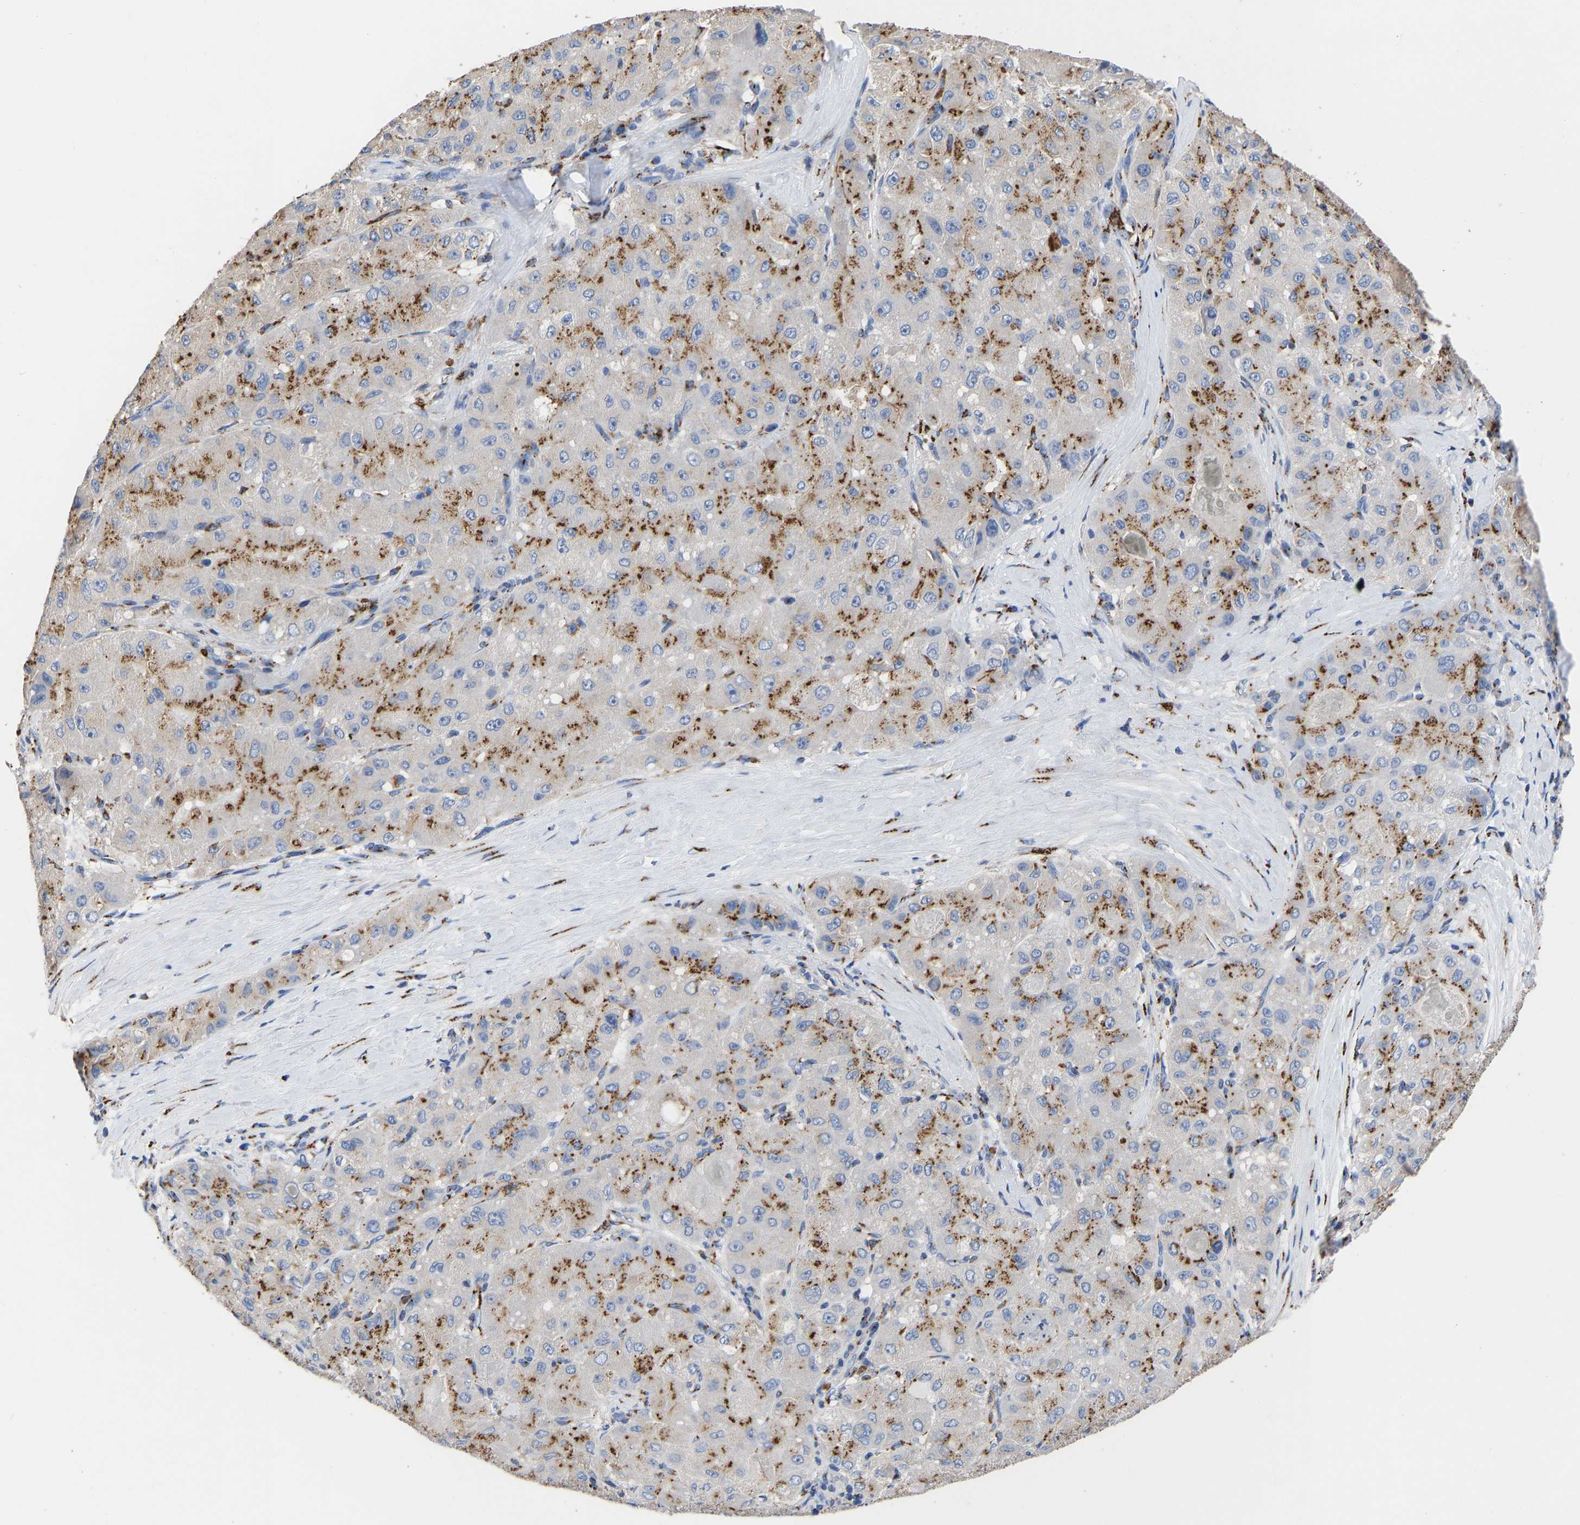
{"staining": {"intensity": "moderate", "quantity": ">75%", "location": "cytoplasmic/membranous"}, "tissue": "liver cancer", "cell_type": "Tumor cells", "image_type": "cancer", "snomed": [{"axis": "morphology", "description": "Carcinoma, Hepatocellular, NOS"}, {"axis": "topography", "description": "Liver"}], "caption": "A brown stain shows moderate cytoplasmic/membranous positivity of a protein in human liver cancer (hepatocellular carcinoma) tumor cells.", "gene": "TMEM87A", "patient": {"sex": "male", "age": 80}}